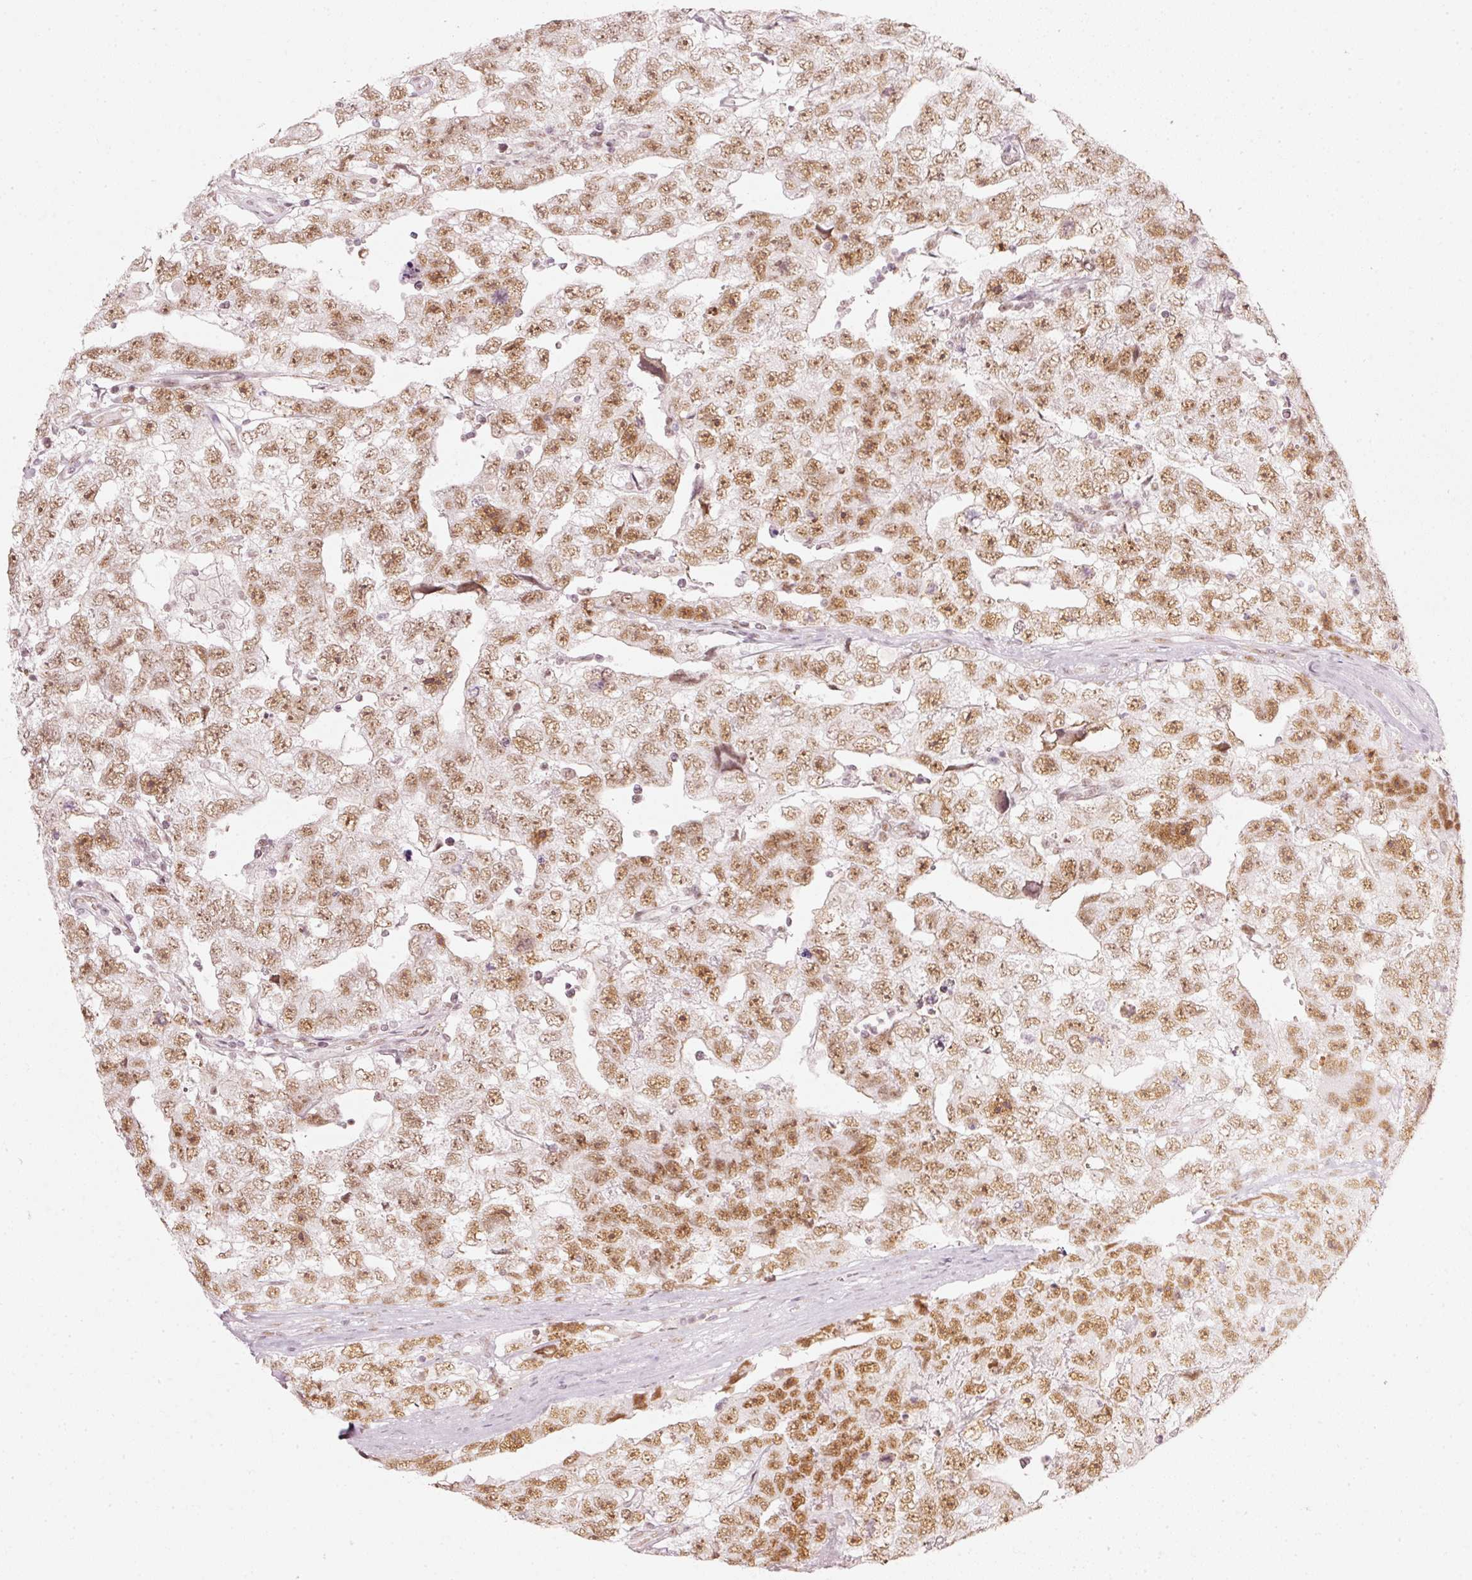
{"staining": {"intensity": "moderate", "quantity": ">75%", "location": "nuclear"}, "tissue": "testis cancer", "cell_type": "Tumor cells", "image_type": "cancer", "snomed": [{"axis": "morphology", "description": "Carcinoma, Embryonal, NOS"}, {"axis": "topography", "description": "Testis"}], "caption": "An image showing moderate nuclear expression in about >75% of tumor cells in embryonal carcinoma (testis), as visualized by brown immunohistochemical staining.", "gene": "PPP1R10", "patient": {"sex": "male", "age": 22}}